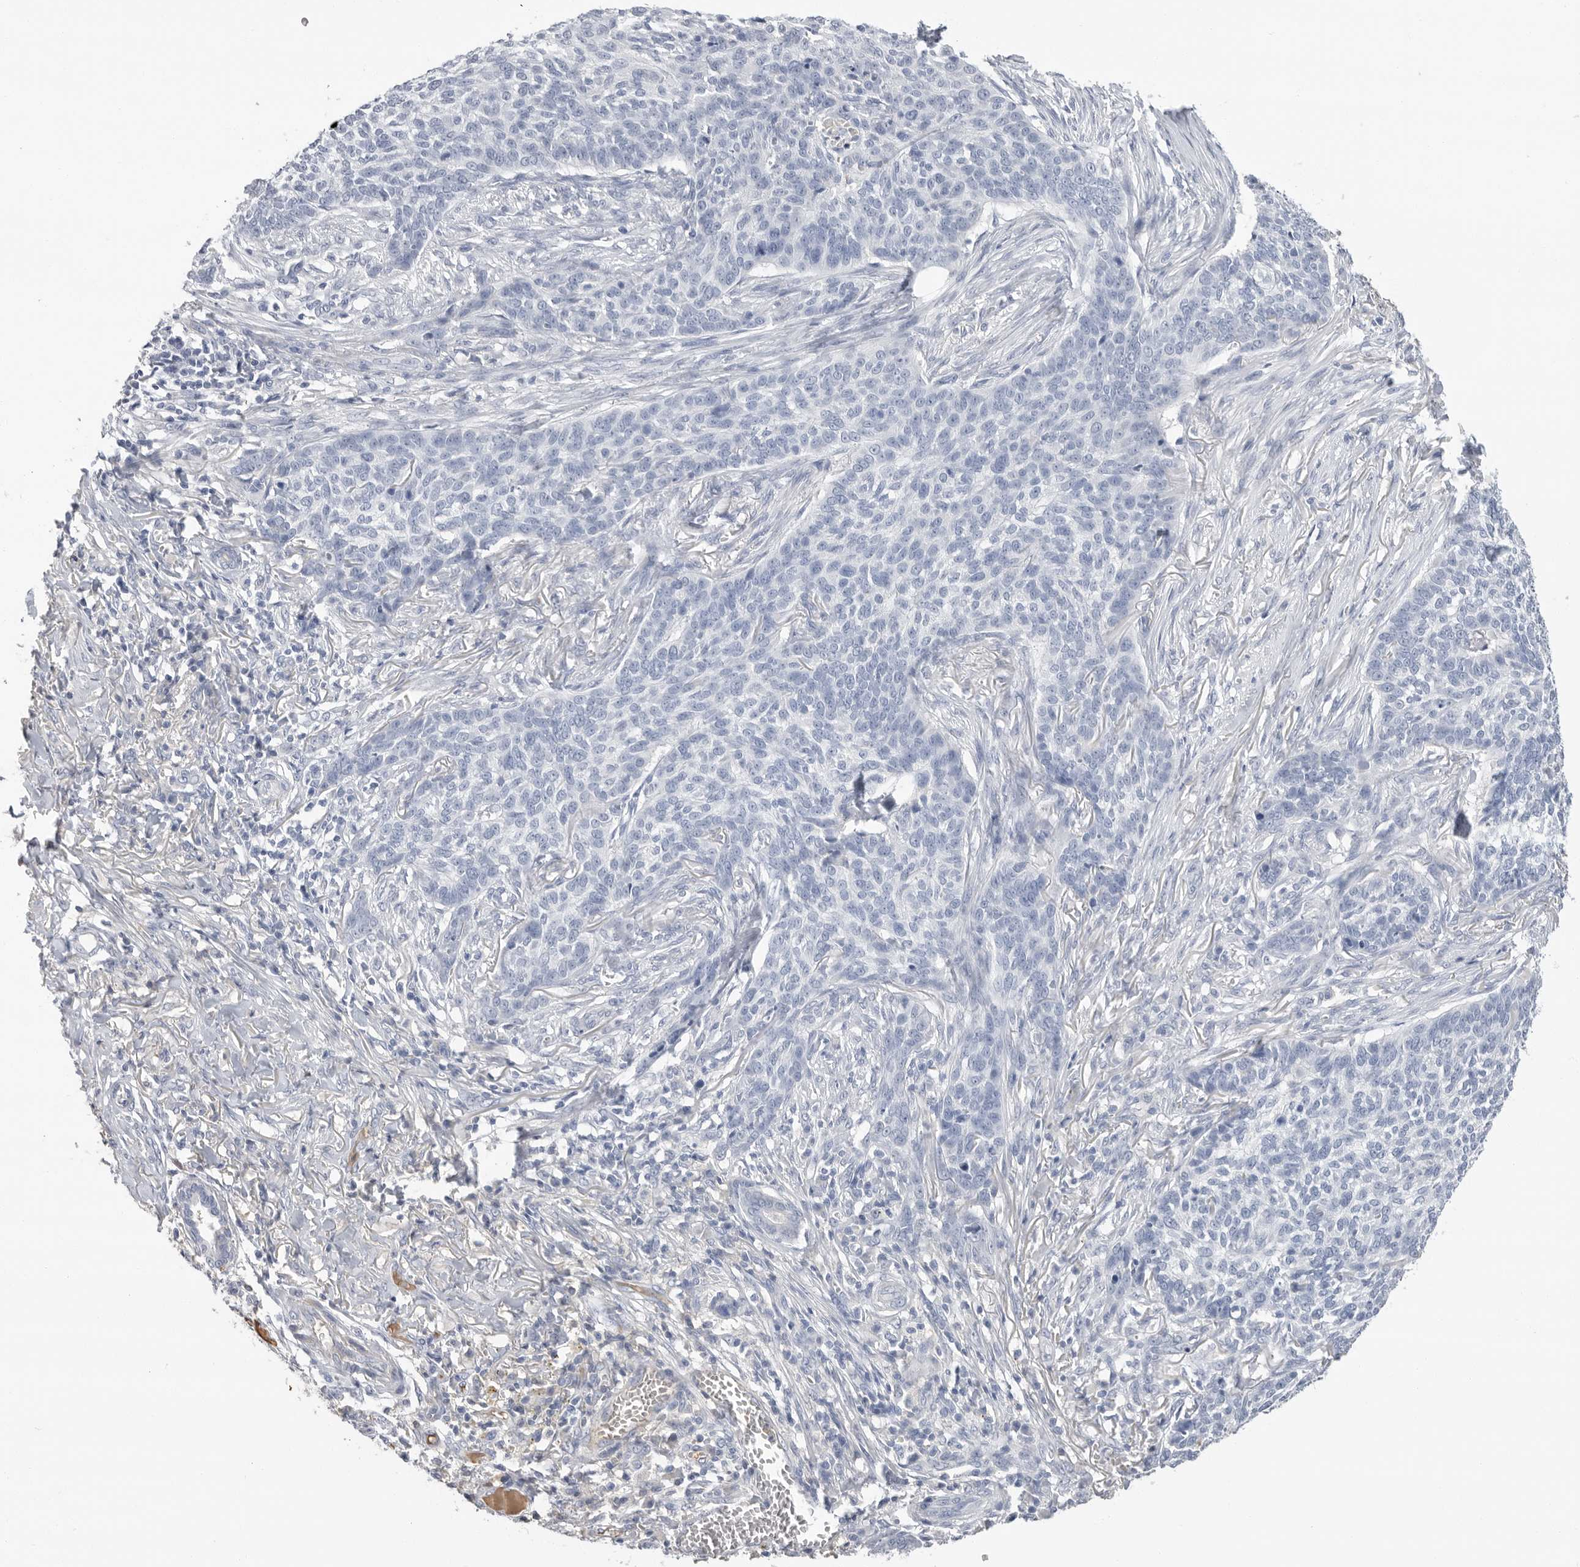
{"staining": {"intensity": "negative", "quantity": "none", "location": "none"}, "tissue": "skin cancer", "cell_type": "Tumor cells", "image_type": "cancer", "snomed": [{"axis": "morphology", "description": "Basal cell carcinoma"}, {"axis": "topography", "description": "Skin"}], "caption": "This is an immunohistochemistry micrograph of human skin basal cell carcinoma. There is no expression in tumor cells.", "gene": "APOA2", "patient": {"sex": "male", "age": 85}}